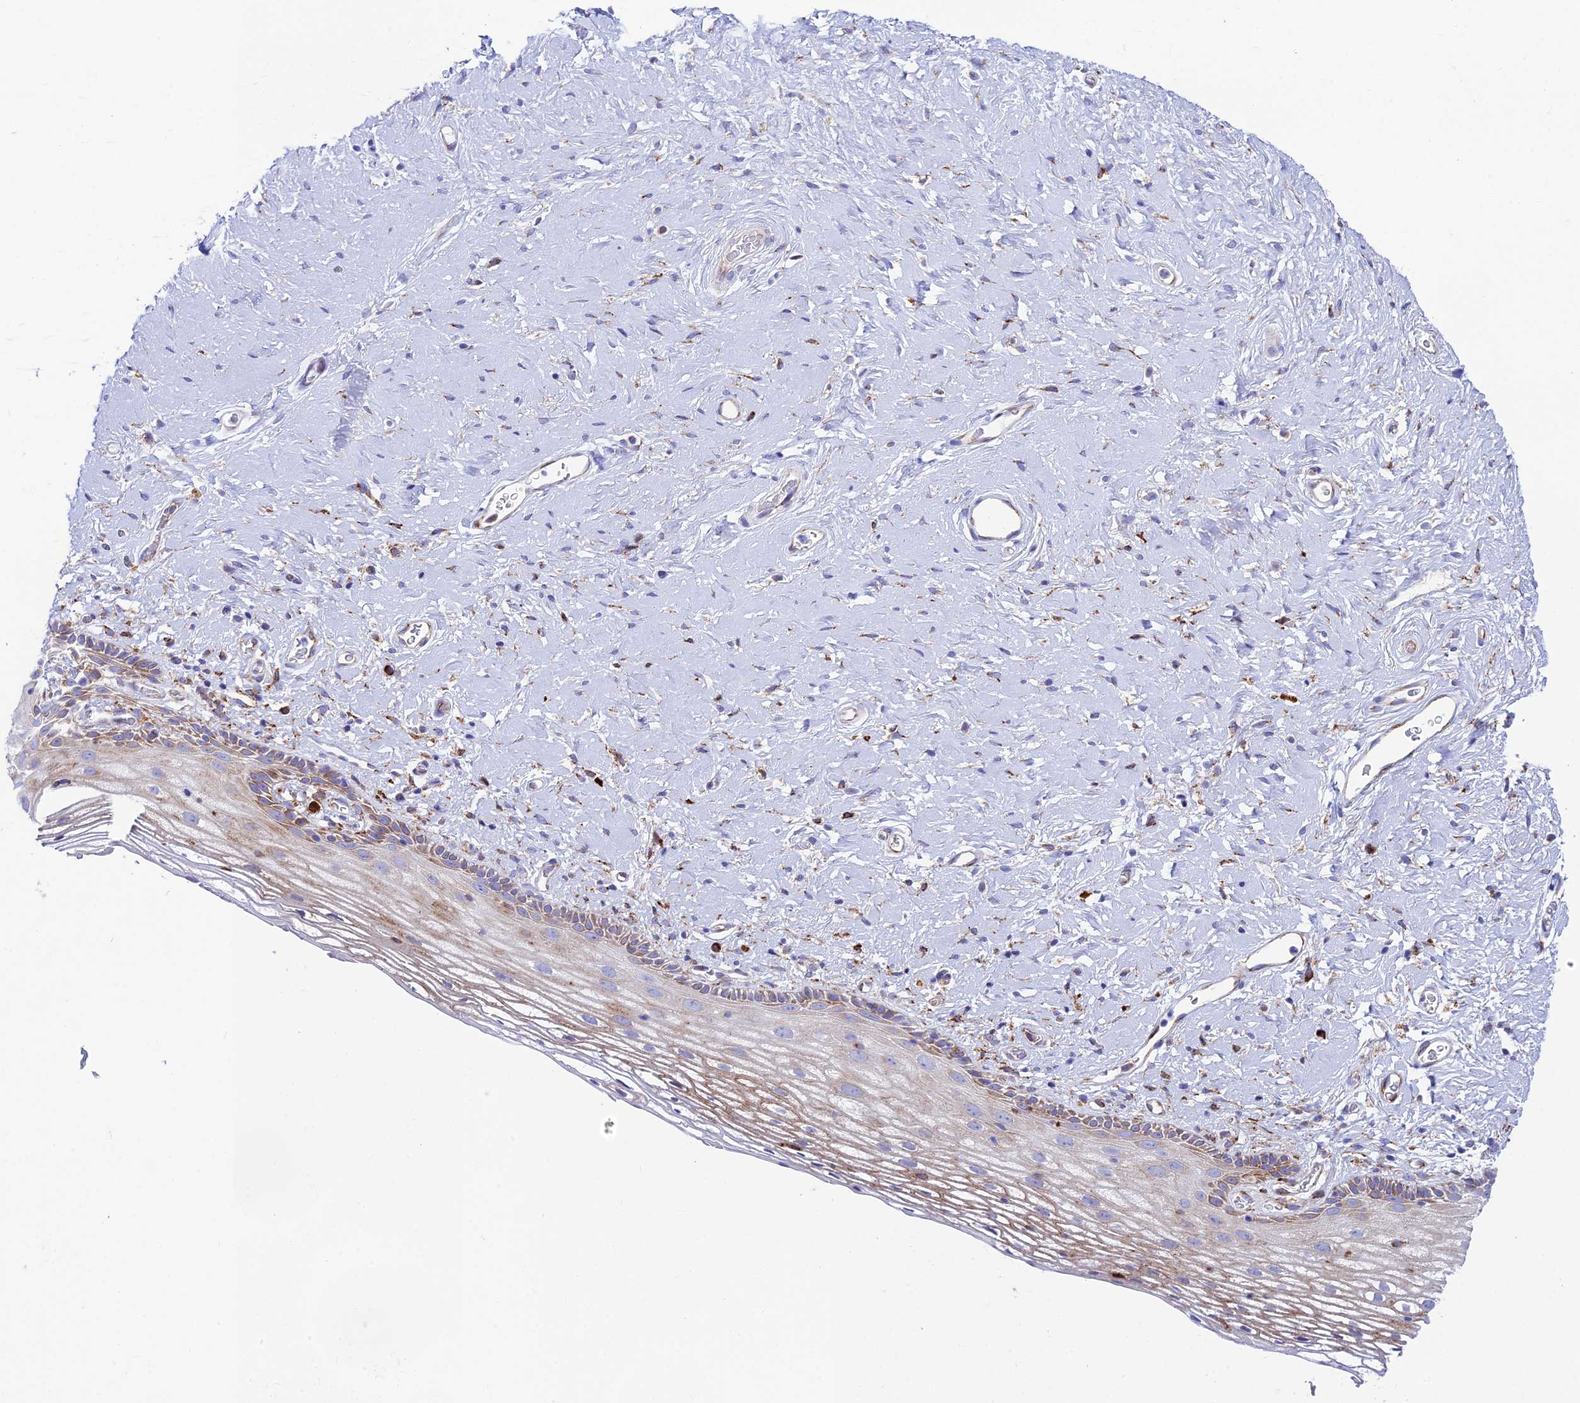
{"staining": {"intensity": "strong", "quantity": "<25%", "location": "cytoplasmic/membranous"}, "tissue": "vagina", "cell_type": "Squamous epithelial cells", "image_type": "normal", "snomed": [{"axis": "morphology", "description": "Normal tissue, NOS"}, {"axis": "morphology", "description": "Adenocarcinoma, NOS"}, {"axis": "topography", "description": "Rectum"}, {"axis": "topography", "description": "Vagina"}], "caption": "Human vagina stained with a brown dye displays strong cytoplasmic/membranous positive staining in about <25% of squamous epithelial cells.", "gene": "TUBGCP6", "patient": {"sex": "female", "age": 71}}